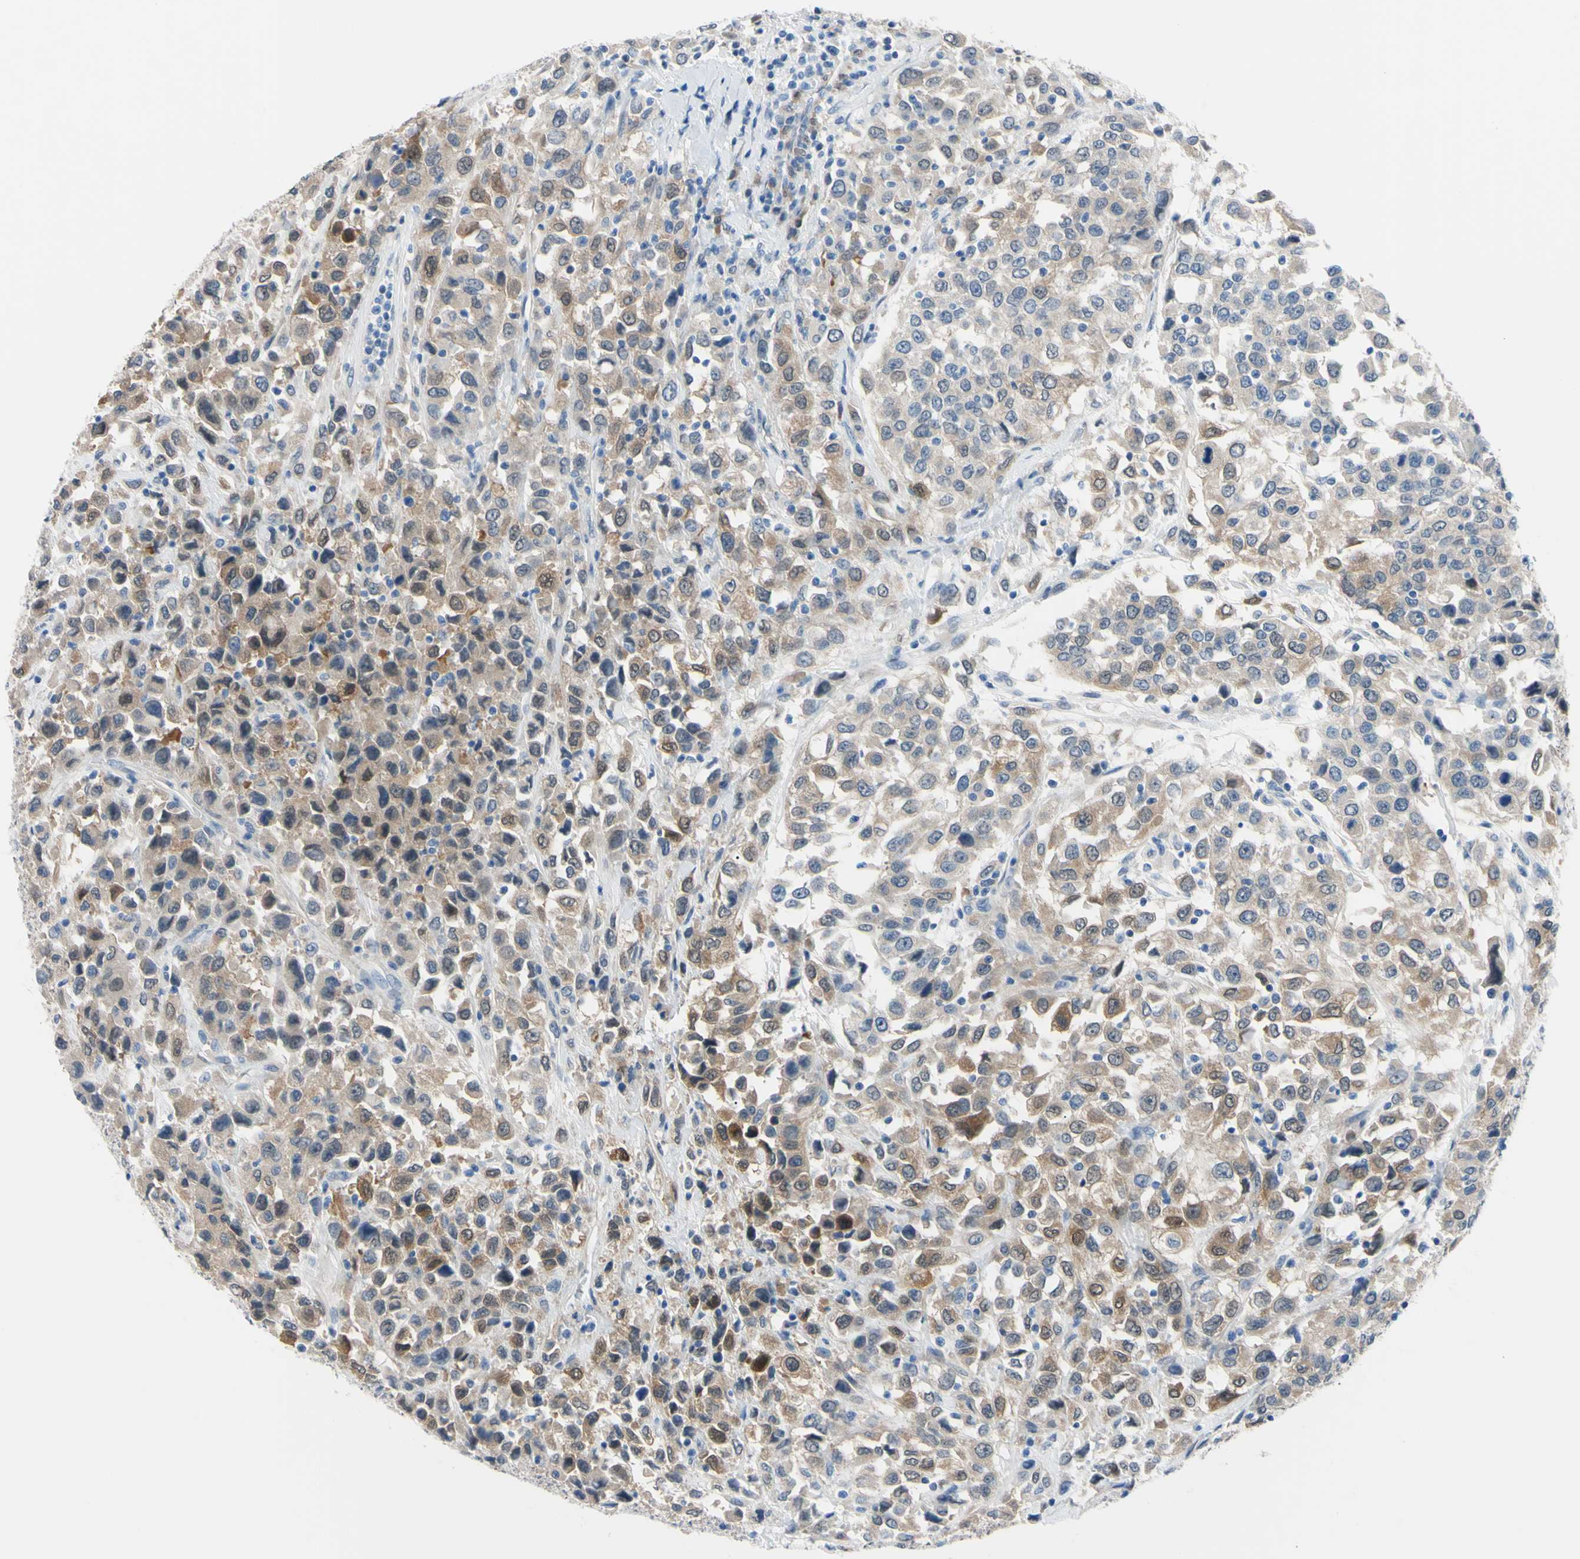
{"staining": {"intensity": "weak", "quantity": ">75%", "location": "cytoplasmic/membranous,nuclear"}, "tissue": "urothelial cancer", "cell_type": "Tumor cells", "image_type": "cancer", "snomed": [{"axis": "morphology", "description": "Urothelial carcinoma, High grade"}, {"axis": "topography", "description": "Urinary bladder"}], "caption": "This is an image of immunohistochemistry (IHC) staining of high-grade urothelial carcinoma, which shows weak positivity in the cytoplasmic/membranous and nuclear of tumor cells.", "gene": "NOL3", "patient": {"sex": "female", "age": 80}}